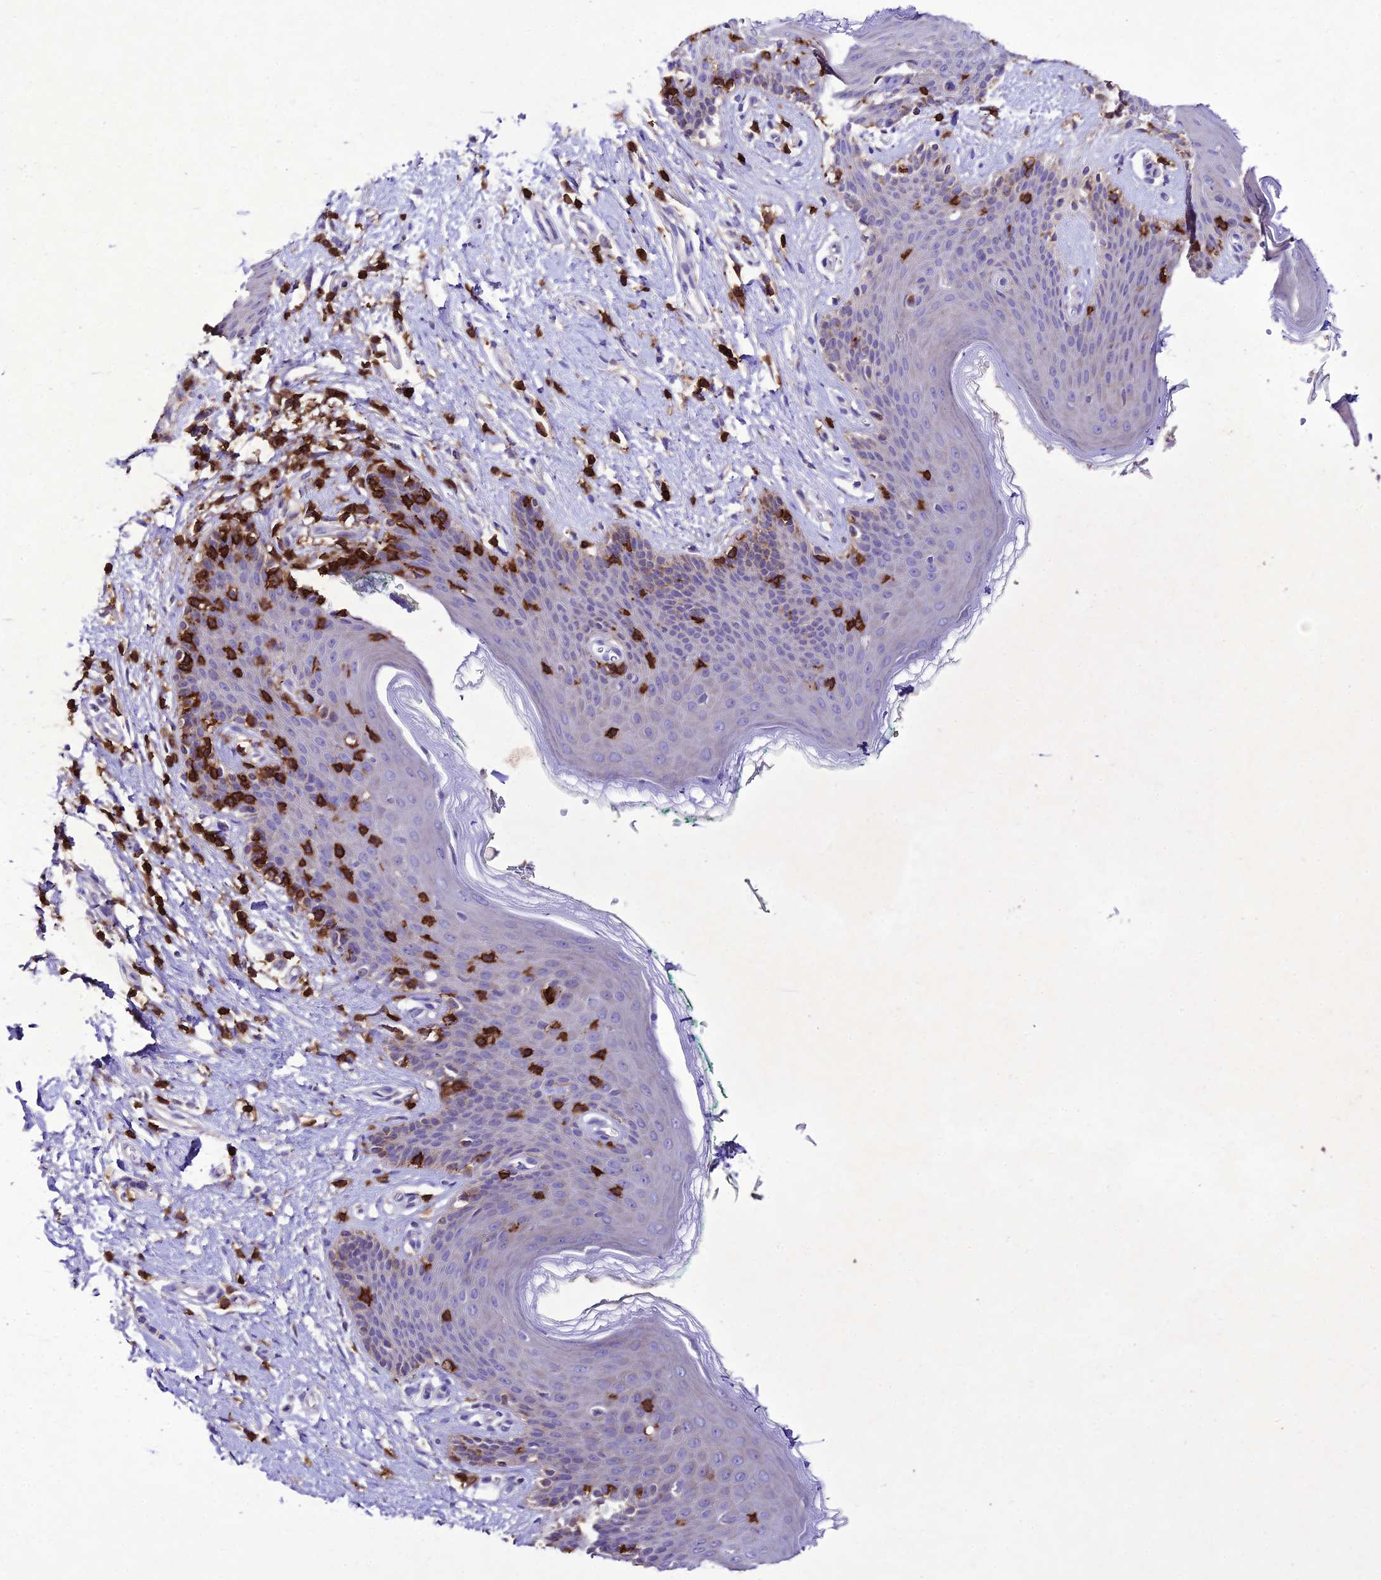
{"staining": {"intensity": "negative", "quantity": "none", "location": "none"}, "tissue": "skin", "cell_type": "Epidermal cells", "image_type": "normal", "snomed": [{"axis": "morphology", "description": "Normal tissue, NOS"}, {"axis": "topography", "description": "Vulva"}], "caption": "High magnification brightfield microscopy of unremarkable skin stained with DAB (brown) and counterstained with hematoxylin (blue): epidermal cells show no significant positivity. (DAB immunohistochemistry (IHC) with hematoxylin counter stain).", "gene": "PTPRCAP", "patient": {"sex": "female", "age": 66}}